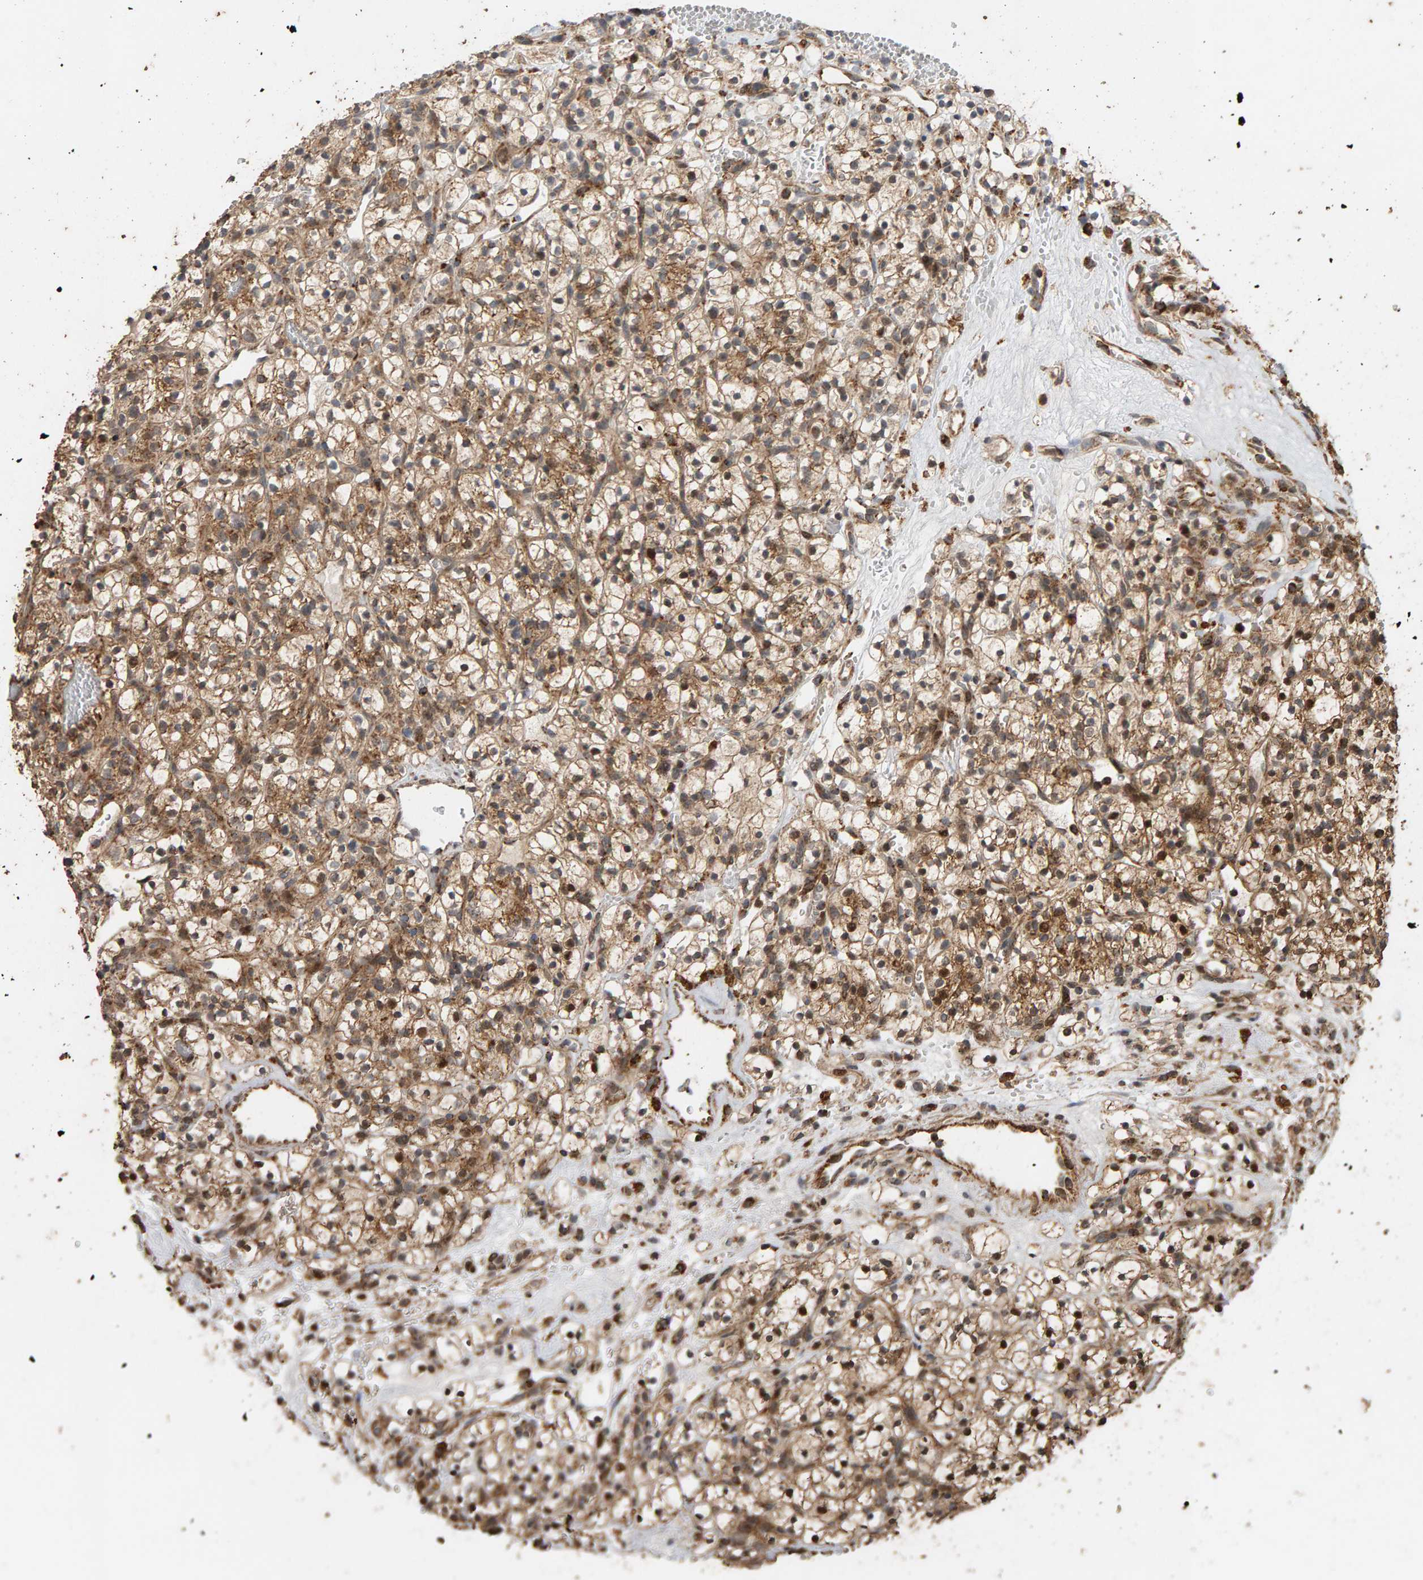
{"staining": {"intensity": "moderate", "quantity": ">75%", "location": "cytoplasmic/membranous"}, "tissue": "renal cancer", "cell_type": "Tumor cells", "image_type": "cancer", "snomed": [{"axis": "morphology", "description": "Adenocarcinoma, NOS"}, {"axis": "topography", "description": "Kidney"}], "caption": "Protein expression analysis of renal cancer (adenocarcinoma) reveals moderate cytoplasmic/membranous expression in approximately >75% of tumor cells.", "gene": "GSTK1", "patient": {"sex": "female", "age": 57}}